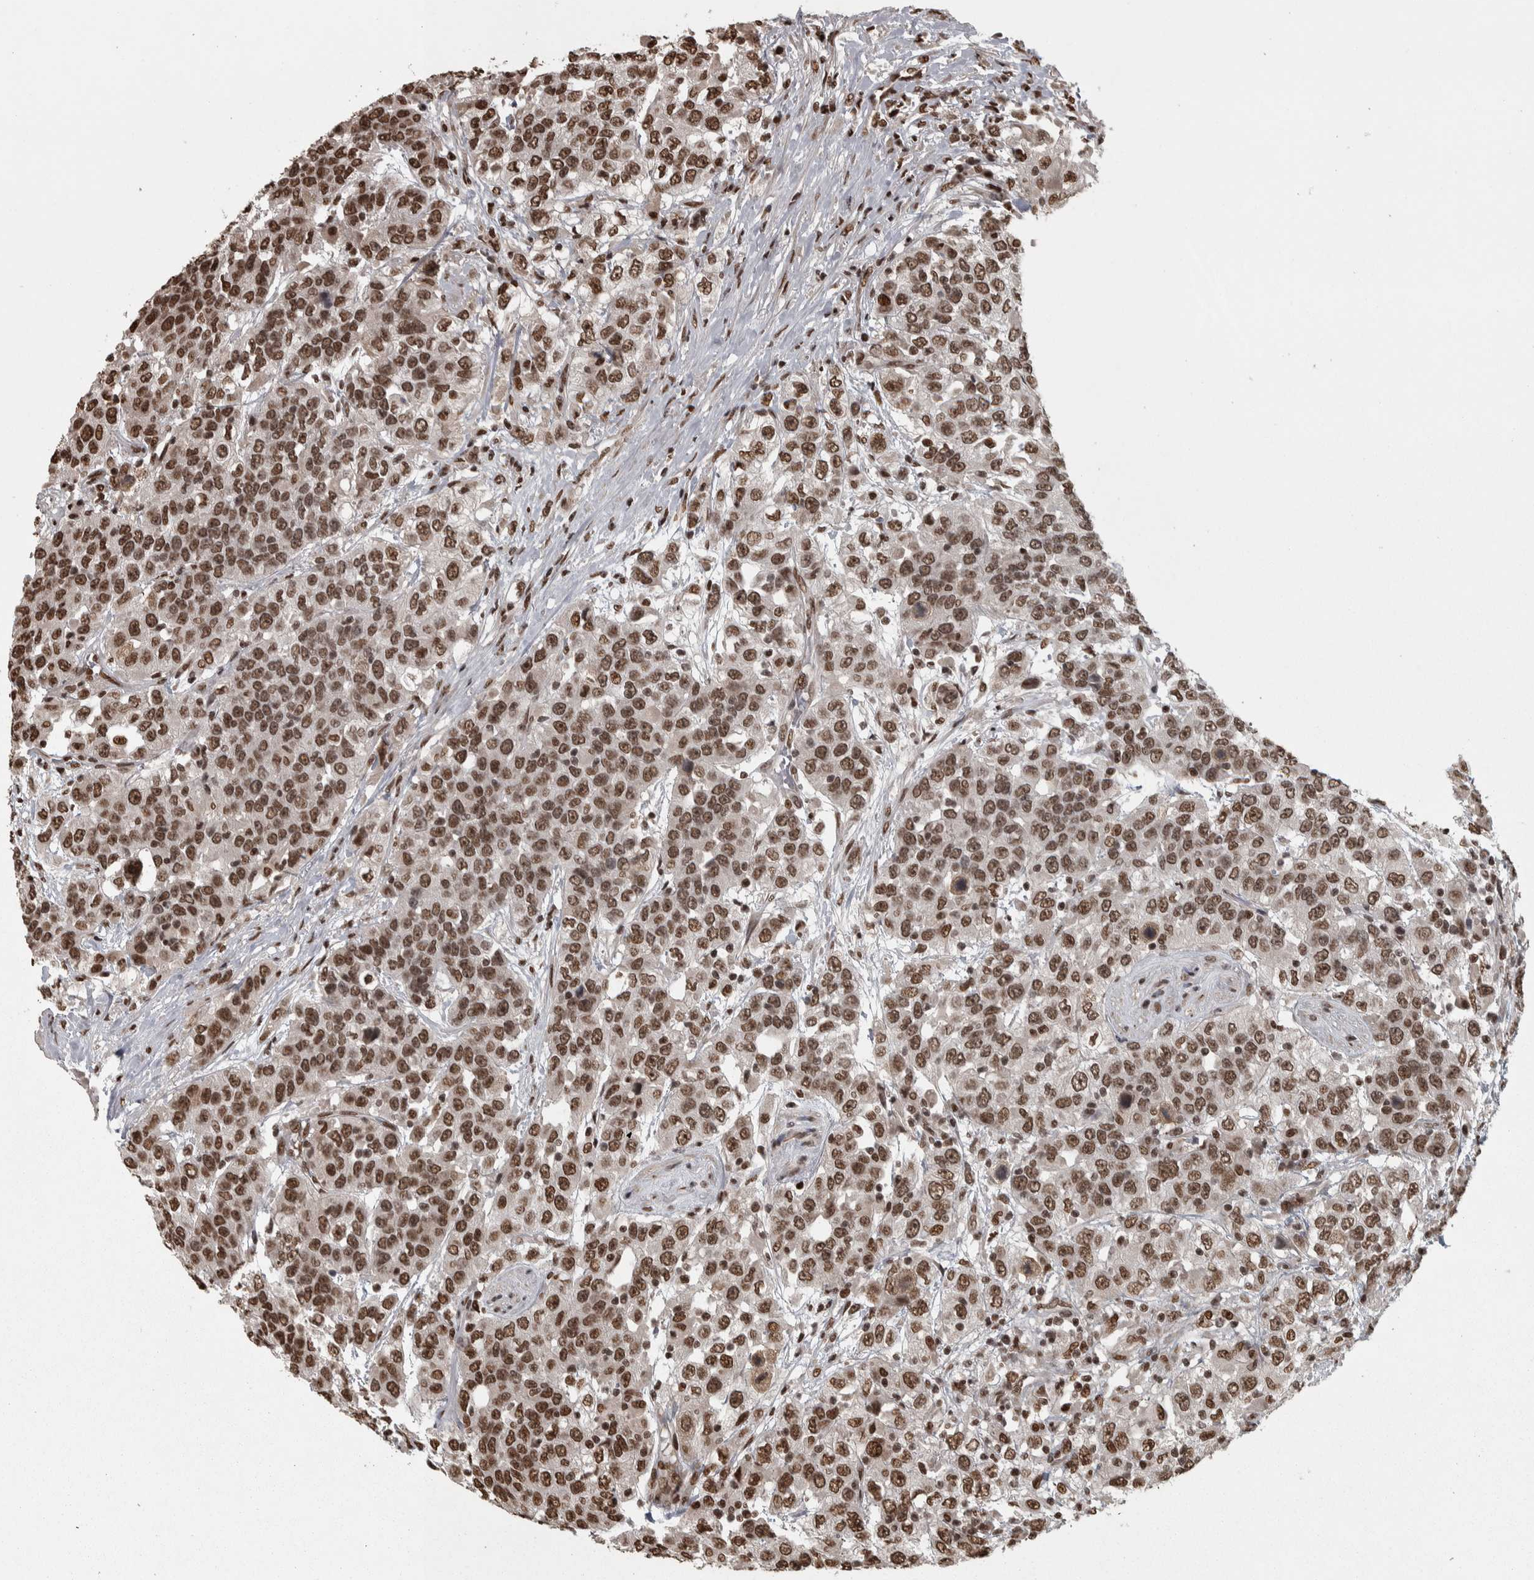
{"staining": {"intensity": "strong", "quantity": ">75%", "location": "nuclear"}, "tissue": "urothelial cancer", "cell_type": "Tumor cells", "image_type": "cancer", "snomed": [{"axis": "morphology", "description": "Urothelial carcinoma, High grade"}, {"axis": "topography", "description": "Urinary bladder"}], "caption": "The immunohistochemical stain shows strong nuclear staining in tumor cells of high-grade urothelial carcinoma tissue.", "gene": "ZFHX4", "patient": {"sex": "female", "age": 80}}